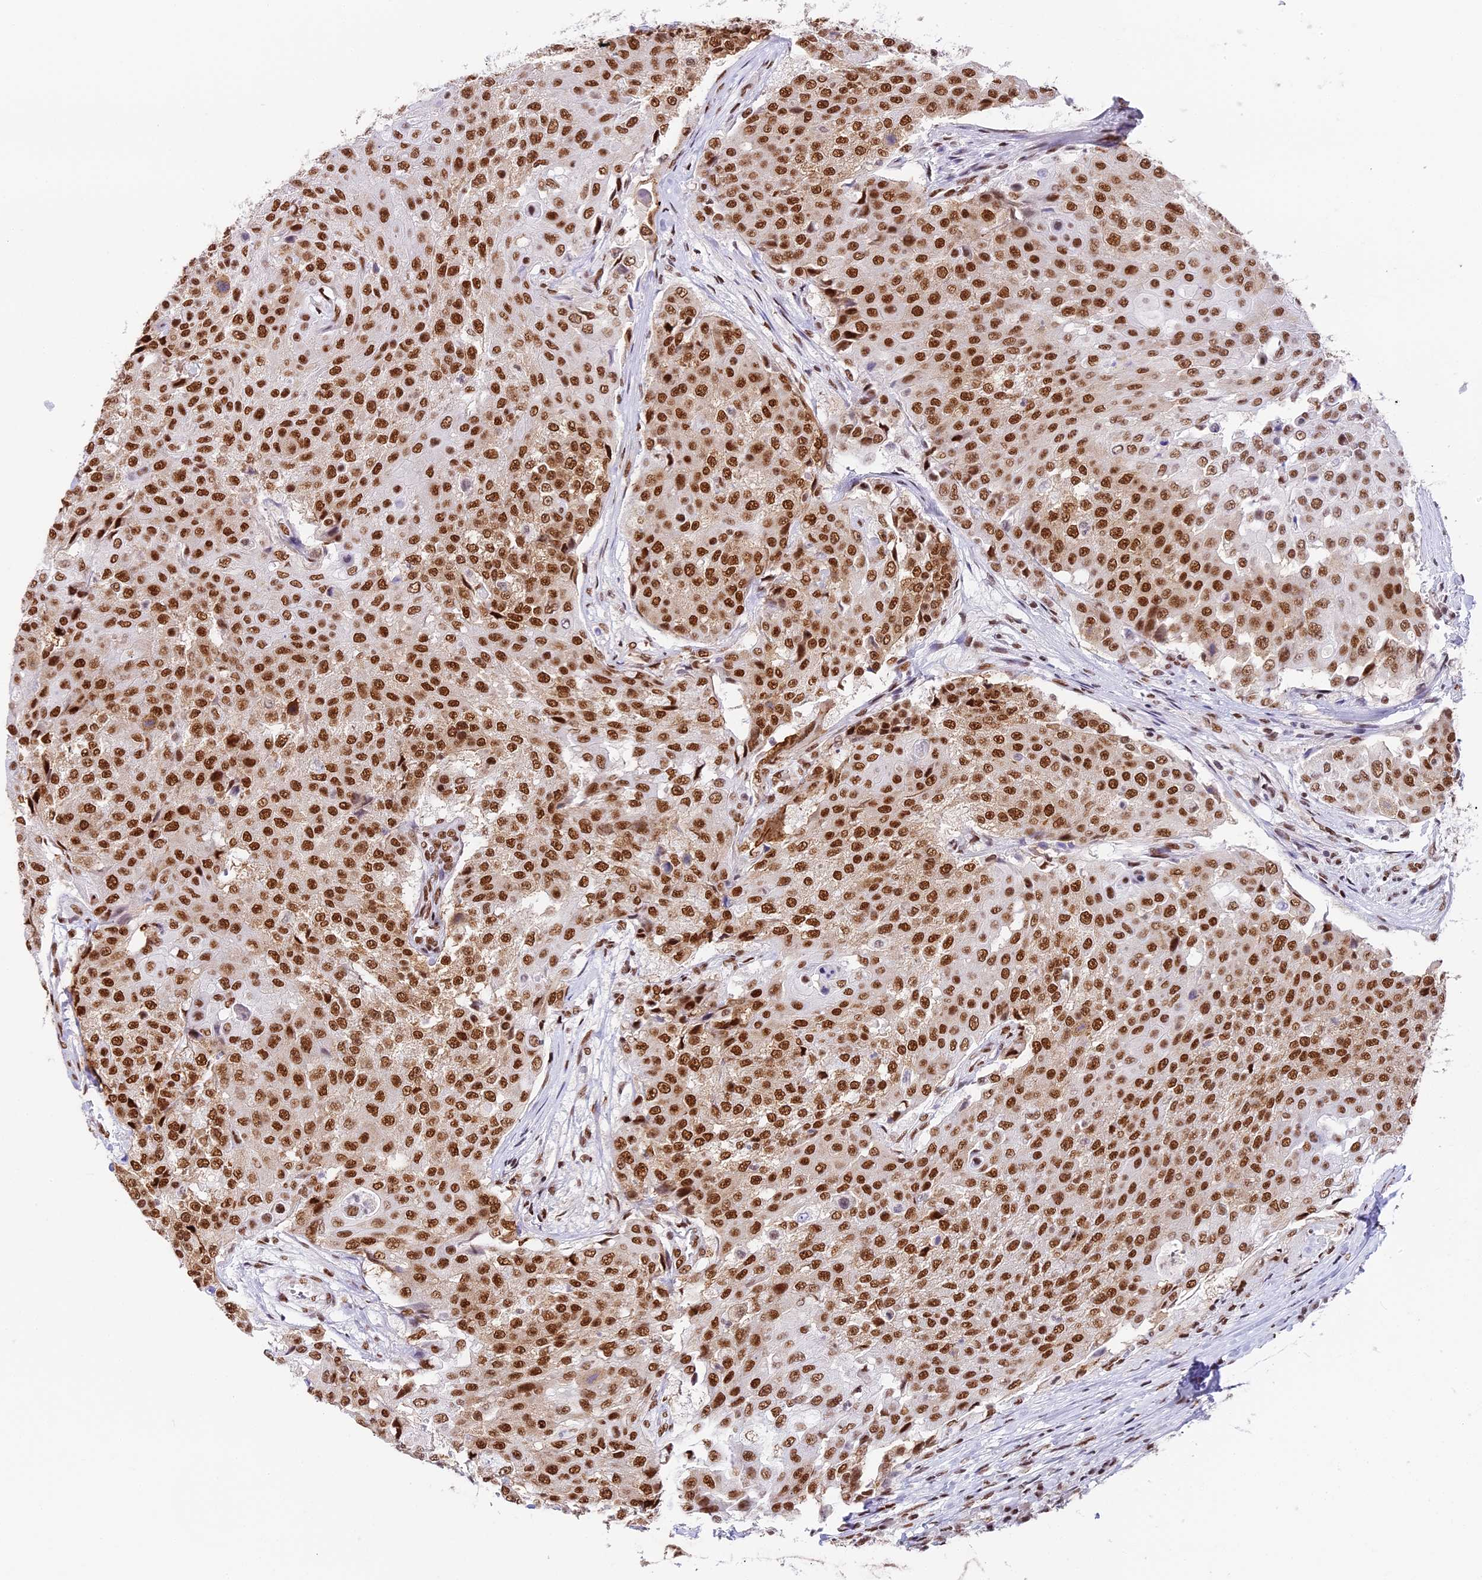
{"staining": {"intensity": "strong", "quantity": ">75%", "location": "nuclear"}, "tissue": "urothelial cancer", "cell_type": "Tumor cells", "image_type": "cancer", "snomed": [{"axis": "morphology", "description": "Urothelial carcinoma, High grade"}, {"axis": "topography", "description": "Urinary bladder"}], "caption": "High-magnification brightfield microscopy of high-grade urothelial carcinoma stained with DAB (3,3'-diaminobenzidine) (brown) and counterstained with hematoxylin (blue). tumor cells exhibit strong nuclear positivity is present in approximately>75% of cells.", "gene": "SBNO1", "patient": {"sex": "female", "age": 63}}